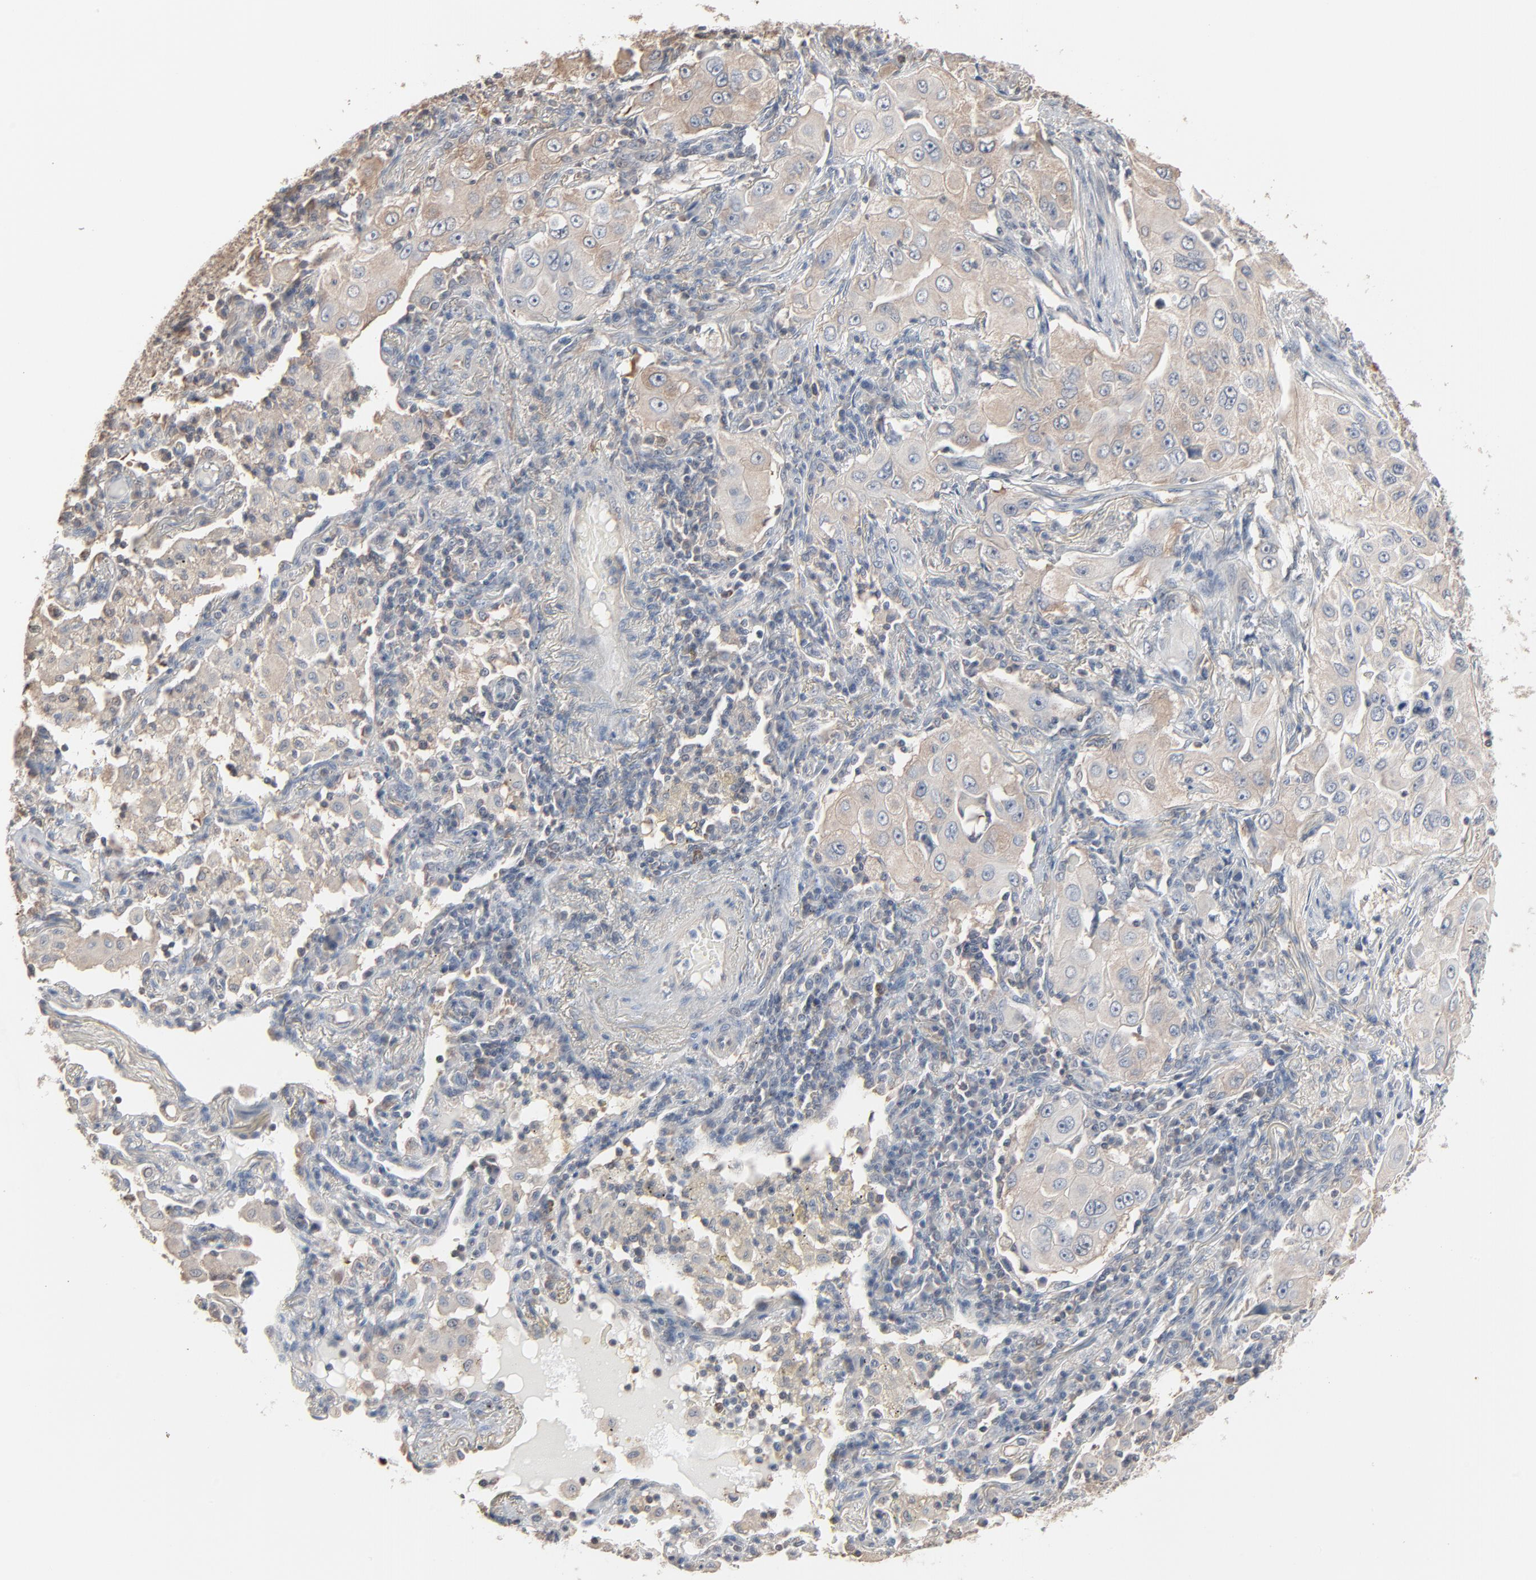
{"staining": {"intensity": "moderate", "quantity": ">75%", "location": "cytoplasmic/membranous"}, "tissue": "lung cancer", "cell_type": "Tumor cells", "image_type": "cancer", "snomed": [{"axis": "morphology", "description": "Adenocarcinoma, NOS"}, {"axis": "topography", "description": "Lung"}], "caption": "Protein staining of lung cancer tissue exhibits moderate cytoplasmic/membranous staining in about >75% of tumor cells. (DAB IHC with brightfield microscopy, high magnification).", "gene": "CCT5", "patient": {"sex": "male", "age": 84}}